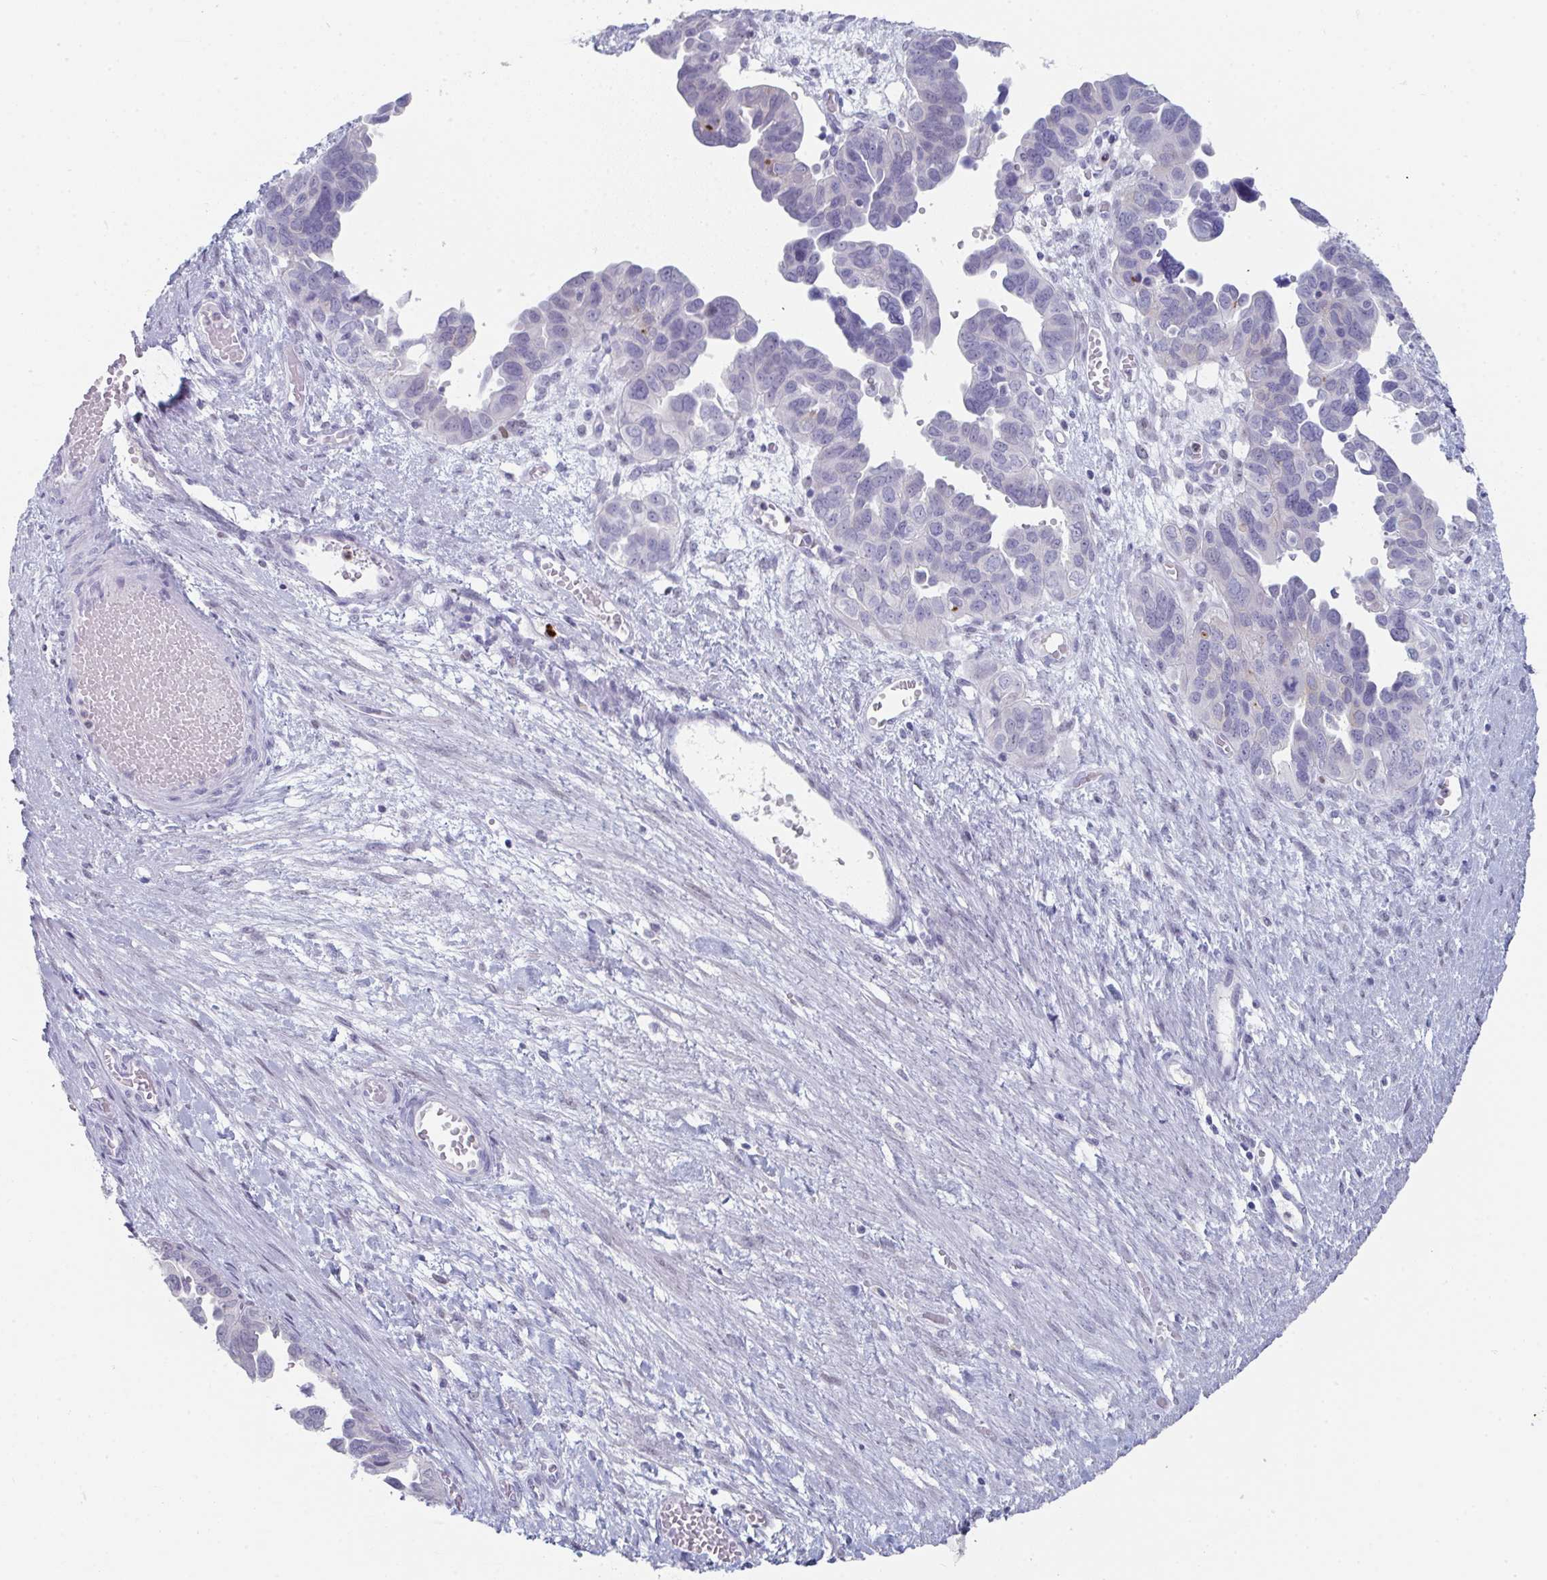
{"staining": {"intensity": "negative", "quantity": "none", "location": "none"}, "tissue": "ovarian cancer", "cell_type": "Tumor cells", "image_type": "cancer", "snomed": [{"axis": "morphology", "description": "Cystadenocarcinoma, serous, NOS"}, {"axis": "topography", "description": "Ovary"}], "caption": "Immunohistochemical staining of serous cystadenocarcinoma (ovarian) reveals no significant staining in tumor cells.", "gene": "RUBCN", "patient": {"sex": "female", "age": 64}}